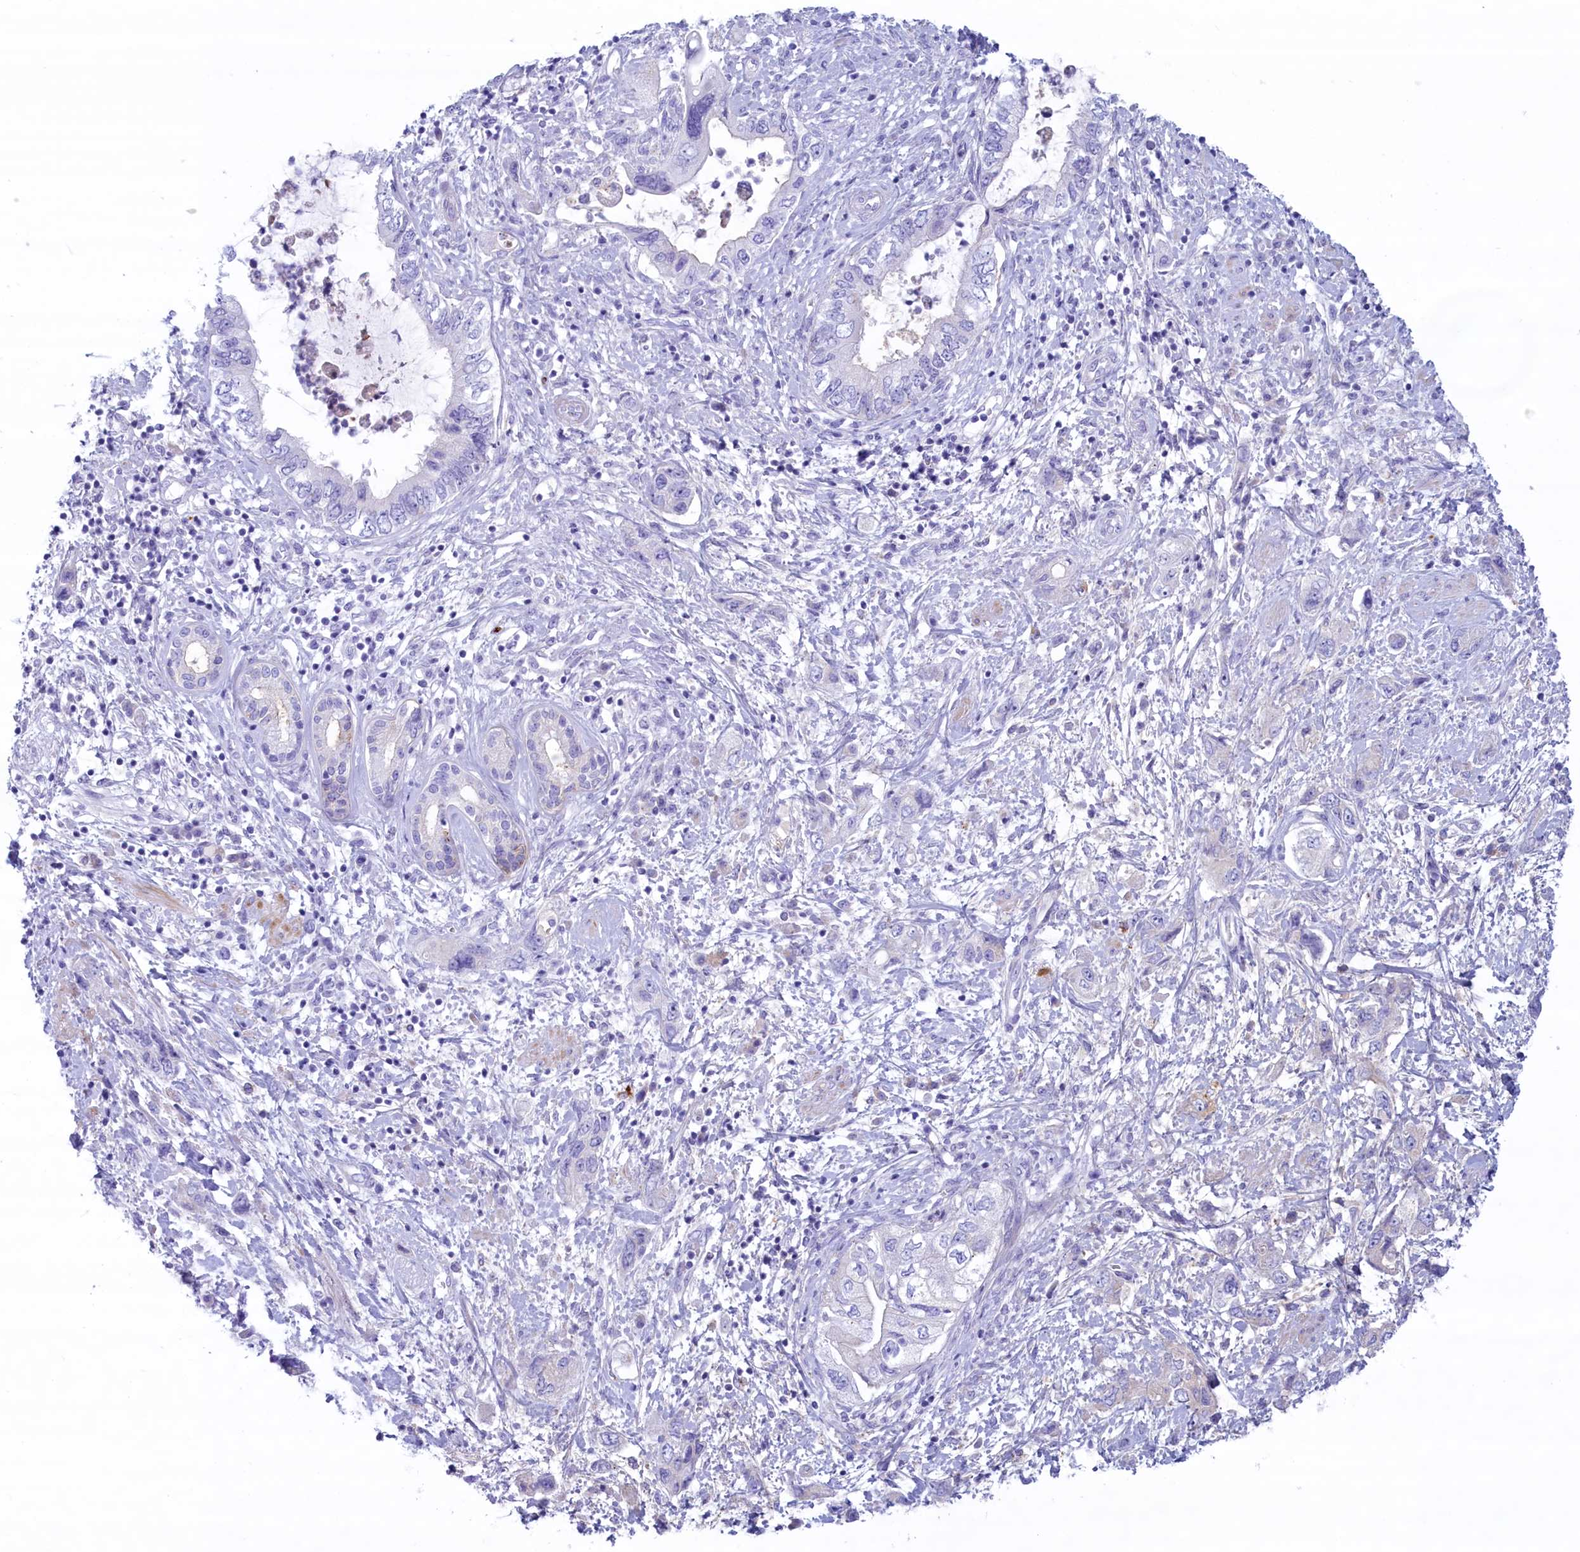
{"staining": {"intensity": "negative", "quantity": "none", "location": "none"}, "tissue": "pancreatic cancer", "cell_type": "Tumor cells", "image_type": "cancer", "snomed": [{"axis": "morphology", "description": "Adenocarcinoma, NOS"}, {"axis": "topography", "description": "Pancreas"}], "caption": "Tumor cells show no significant expression in pancreatic cancer.", "gene": "MPV17L2", "patient": {"sex": "female", "age": 73}}